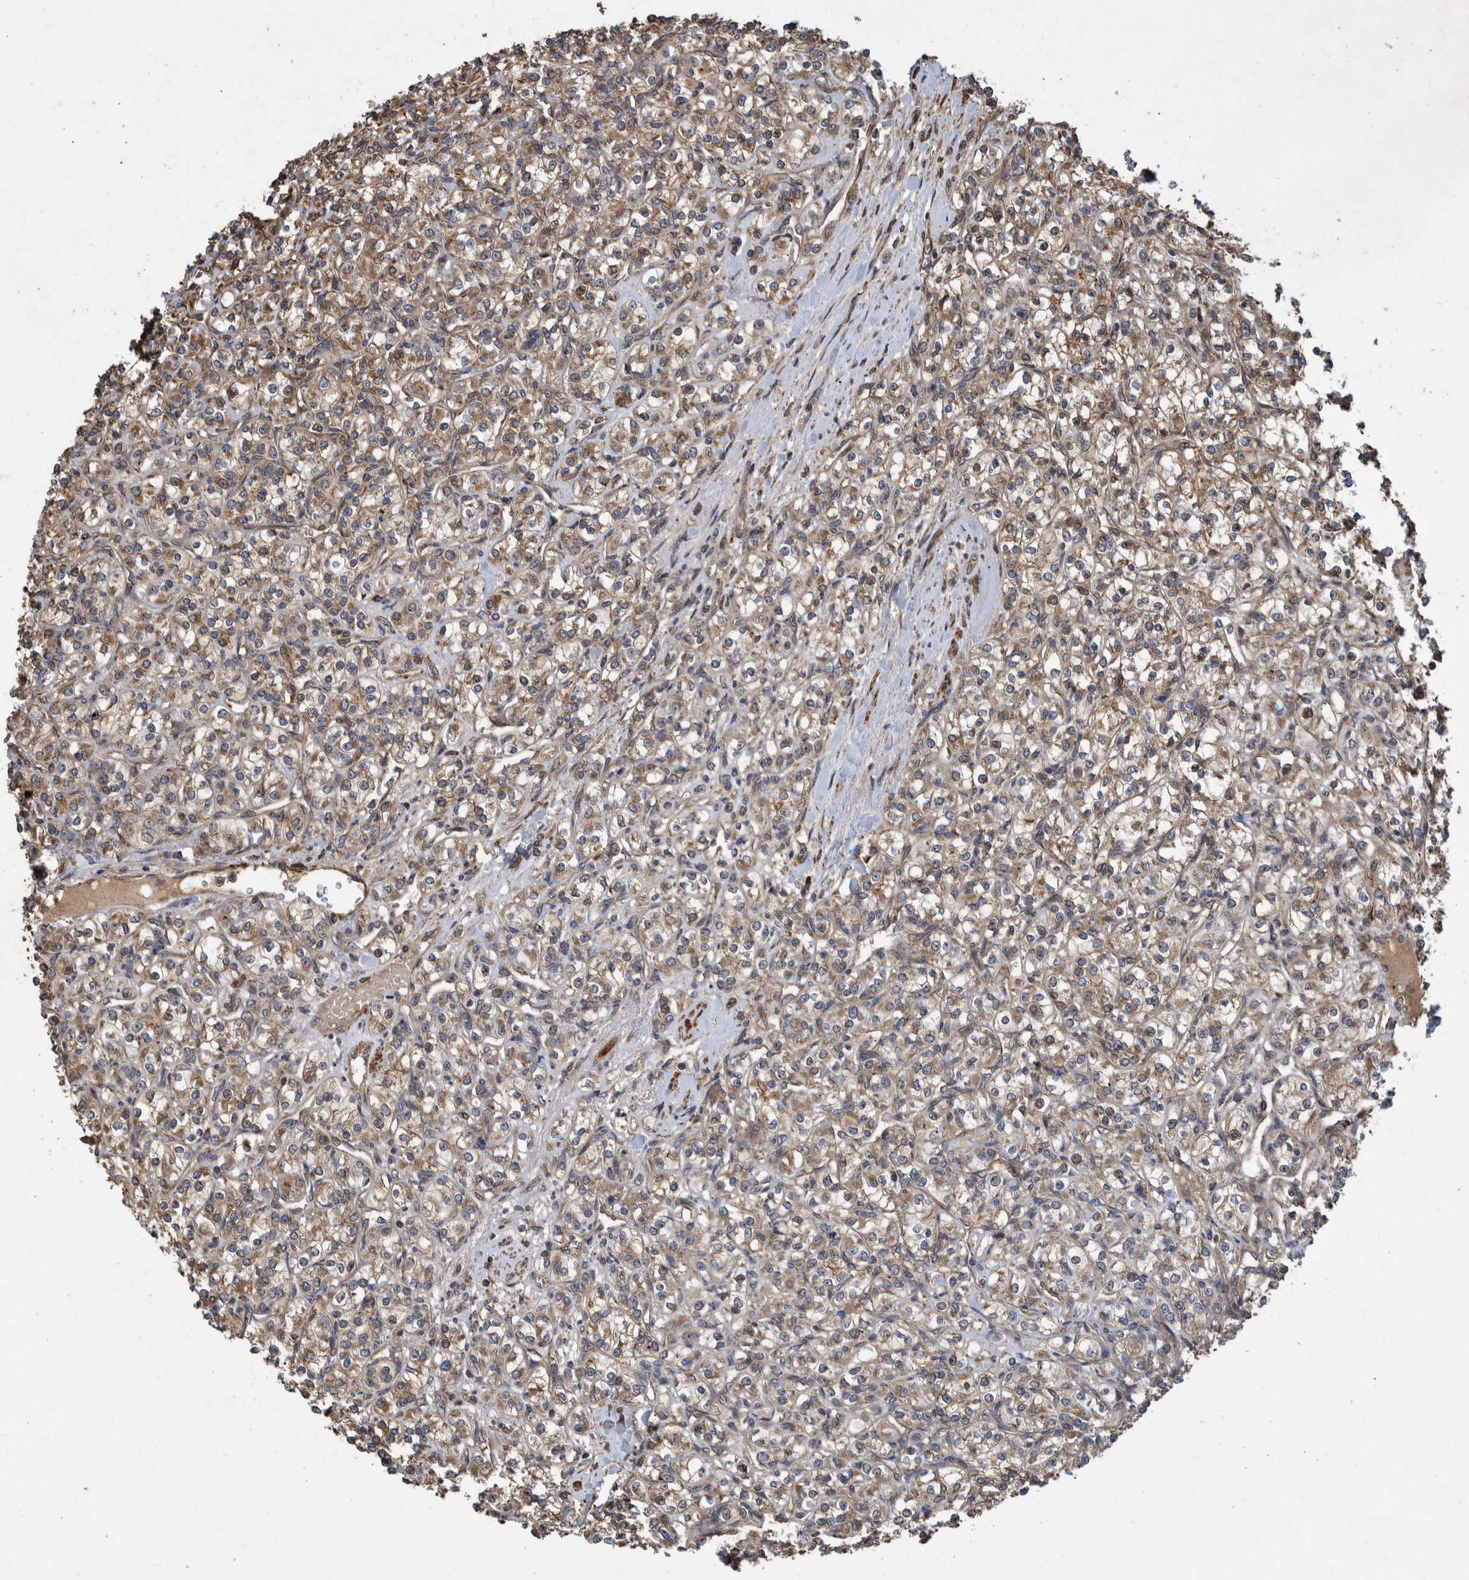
{"staining": {"intensity": "weak", "quantity": ">75%", "location": "cytoplasmic/membranous"}, "tissue": "renal cancer", "cell_type": "Tumor cells", "image_type": "cancer", "snomed": [{"axis": "morphology", "description": "Adenocarcinoma, NOS"}, {"axis": "topography", "description": "Kidney"}], "caption": "Renal adenocarcinoma tissue reveals weak cytoplasmic/membranous positivity in approximately >75% of tumor cells", "gene": "B3GNTL1", "patient": {"sex": "male", "age": 77}}